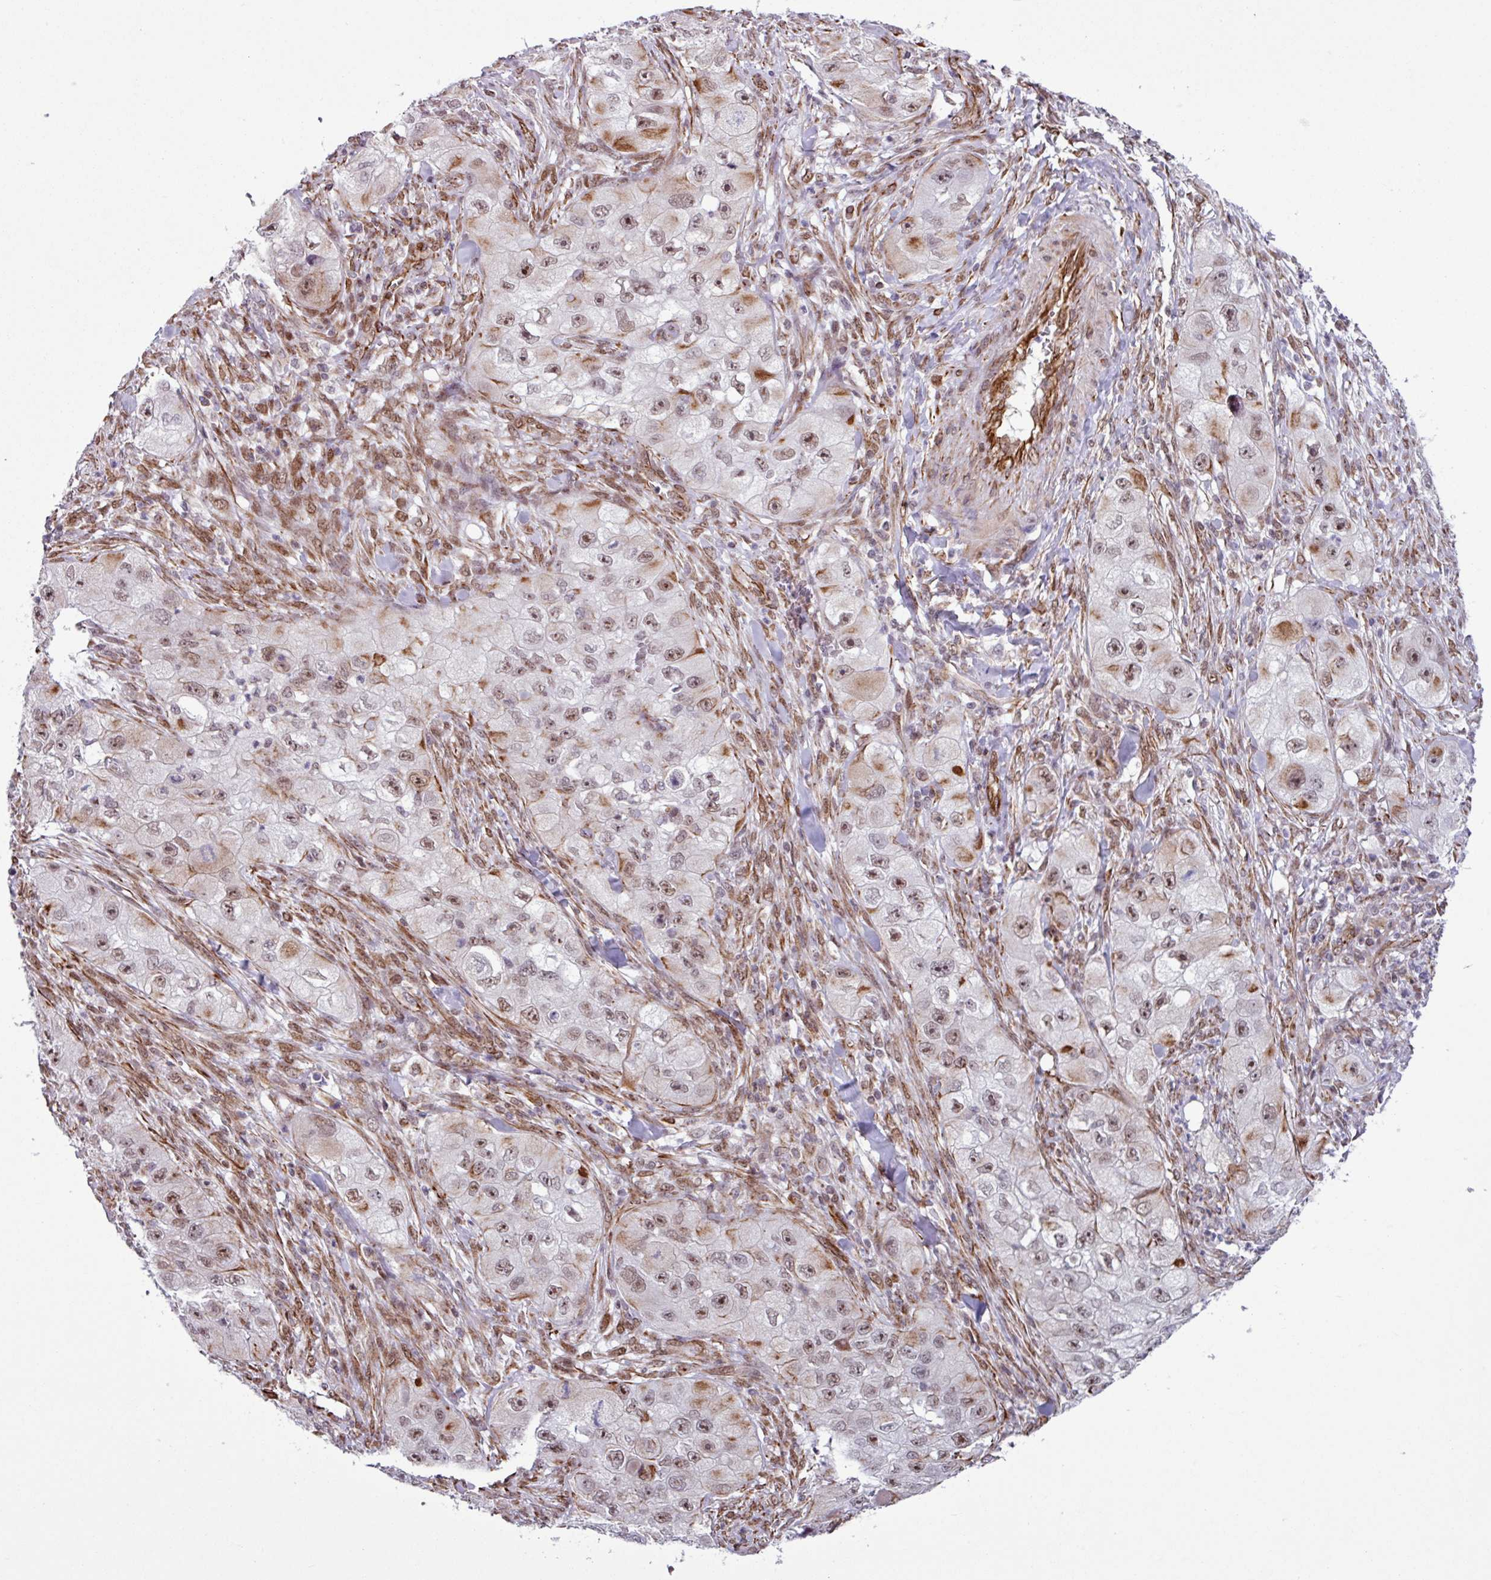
{"staining": {"intensity": "moderate", "quantity": ">75%", "location": "nuclear"}, "tissue": "skin cancer", "cell_type": "Tumor cells", "image_type": "cancer", "snomed": [{"axis": "morphology", "description": "Squamous cell carcinoma, NOS"}, {"axis": "topography", "description": "Skin"}, {"axis": "topography", "description": "Subcutis"}], "caption": "About >75% of tumor cells in squamous cell carcinoma (skin) reveal moderate nuclear protein expression as visualized by brown immunohistochemical staining.", "gene": "CHD3", "patient": {"sex": "male", "age": 73}}